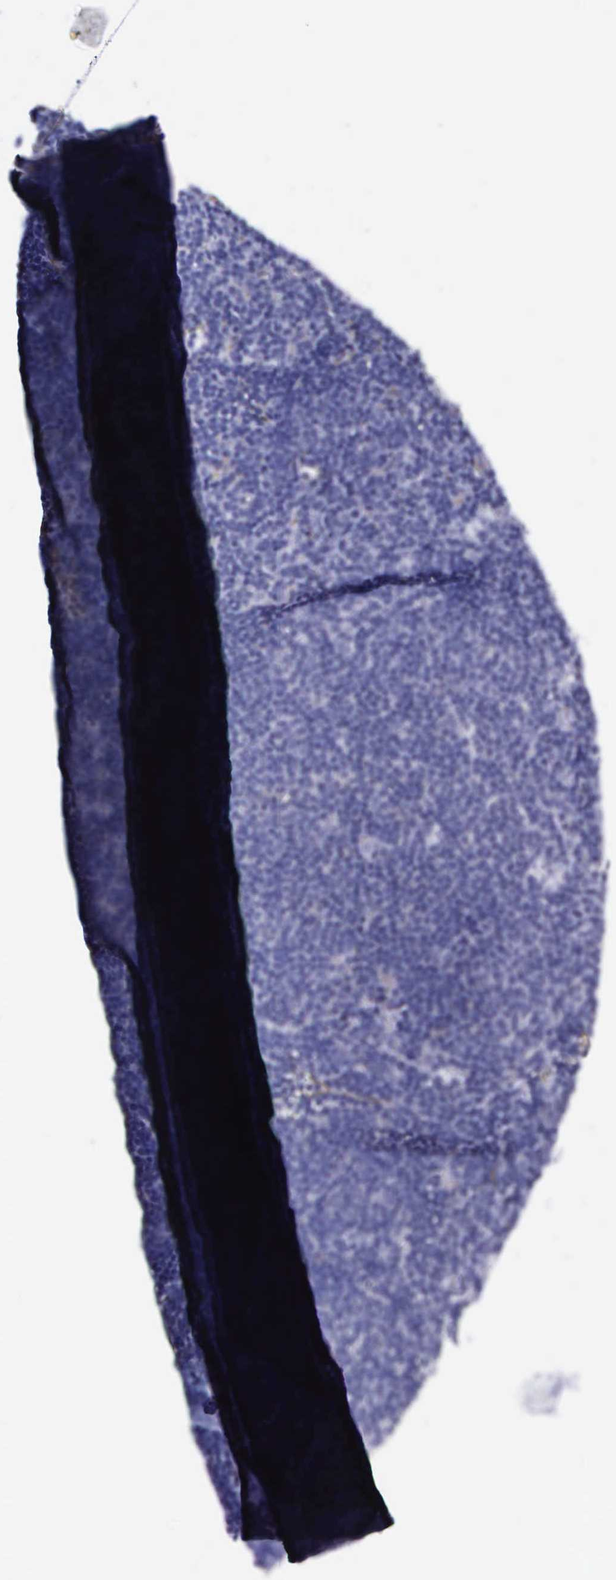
{"staining": {"intensity": "negative", "quantity": "none", "location": "none"}, "tissue": "lymphoma", "cell_type": "Tumor cells", "image_type": "cancer", "snomed": [{"axis": "morphology", "description": "Malignant lymphoma, non-Hodgkin's type, Low grade"}, {"axis": "topography", "description": "Lymph node"}], "caption": "High magnification brightfield microscopy of lymphoma stained with DAB (brown) and counterstained with hematoxylin (blue): tumor cells show no significant positivity.", "gene": "BCAR1", "patient": {"sex": "male", "age": 65}}